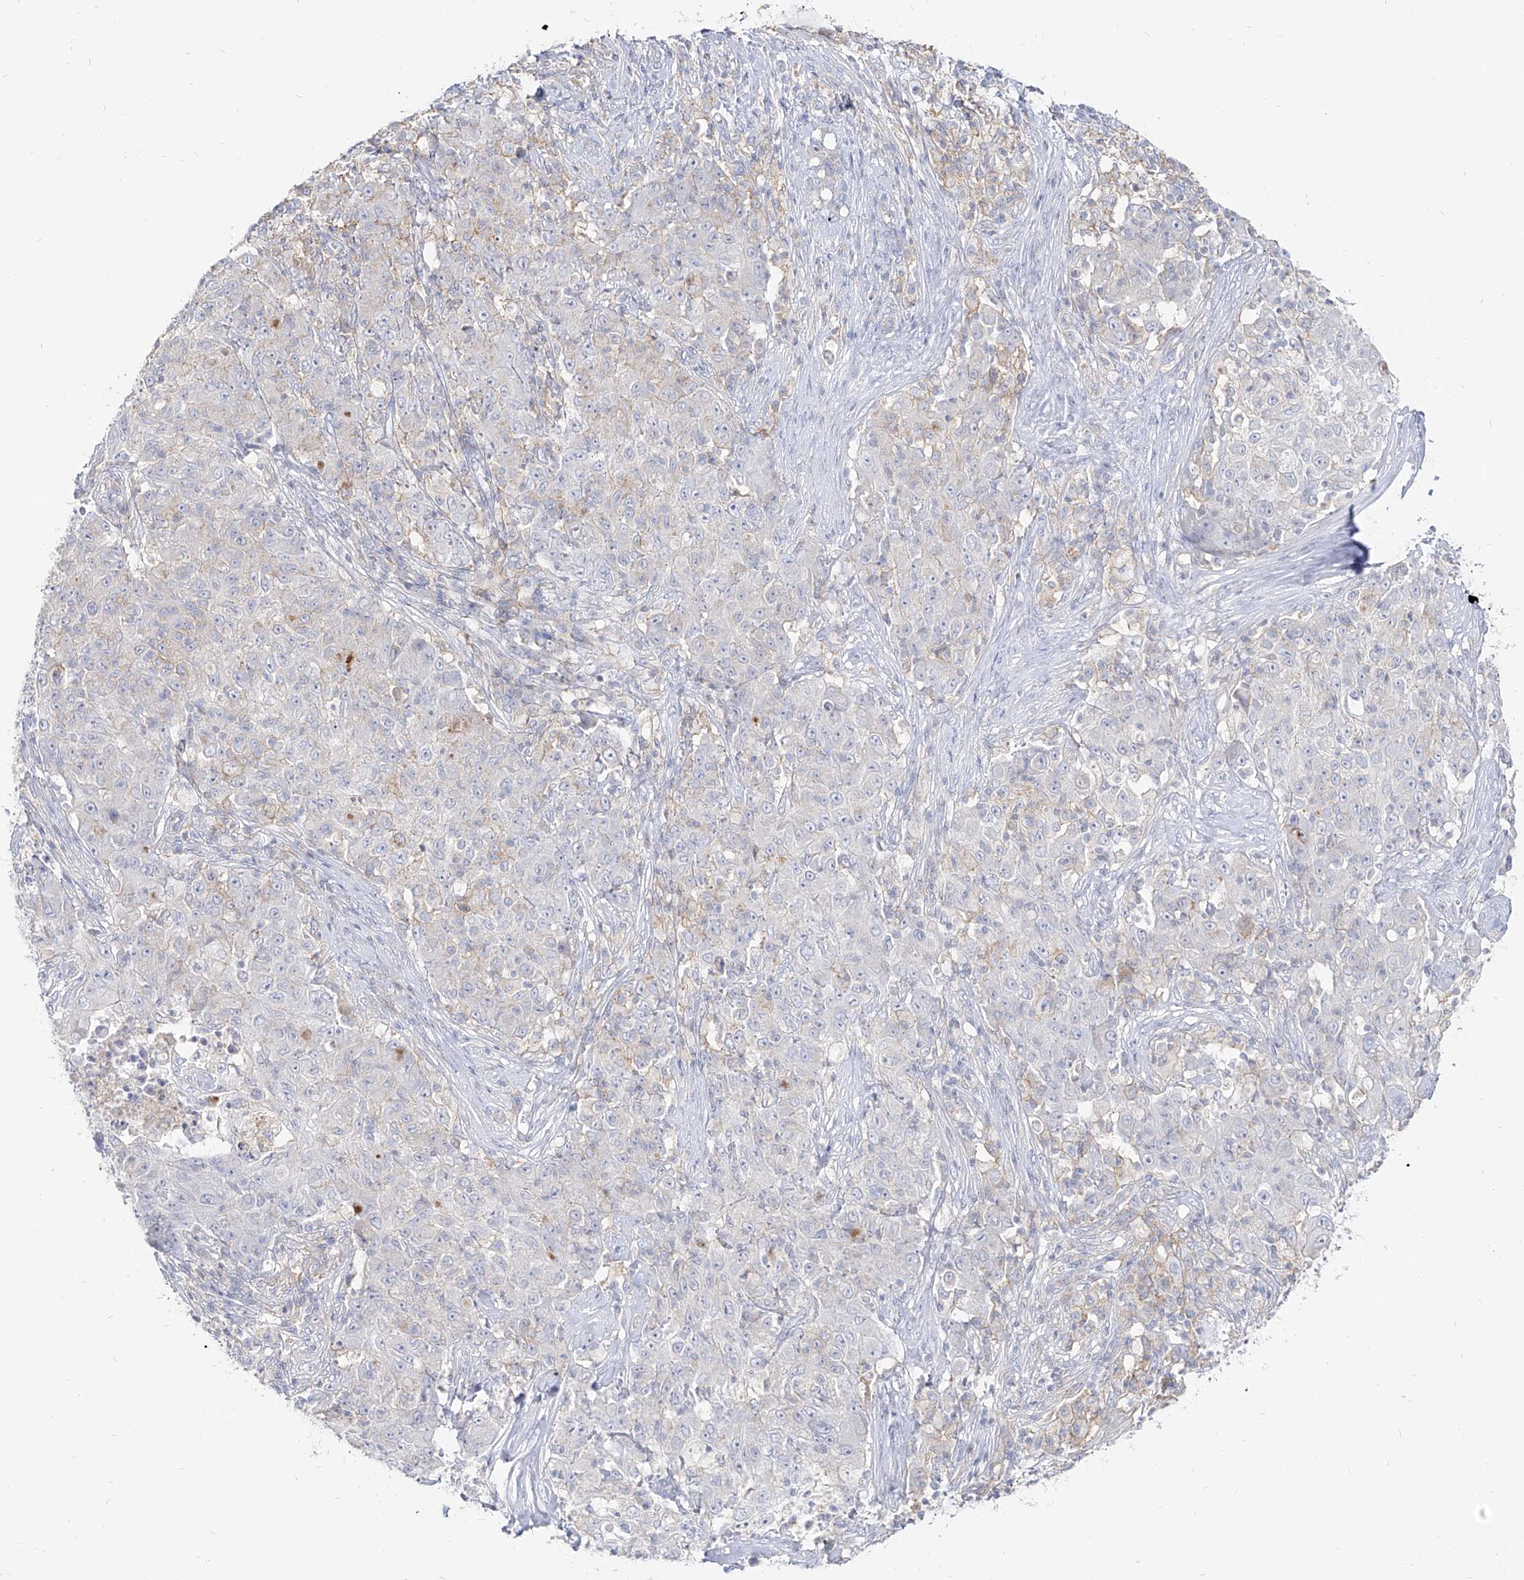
{"staining": {"intensity": "negative", "quantity": "none", "location": "none"}, "tissue": "ovarian cancer", "cell_type": "Tumor cells", "image_type": "cancer", "snomed": [{"axis": "morphology", "description": "Carcinoma, endometroid"}, {"axis": "topography", "description": "Ovary"}], "caption": "Immunohistochemistry (IHC) of human ovarian cancer (endometroid carcinoma) demonstrates no positivity in tumor cells.", "gene": "RBFOX3", "patient": {"sex": "female", "age": 42}}